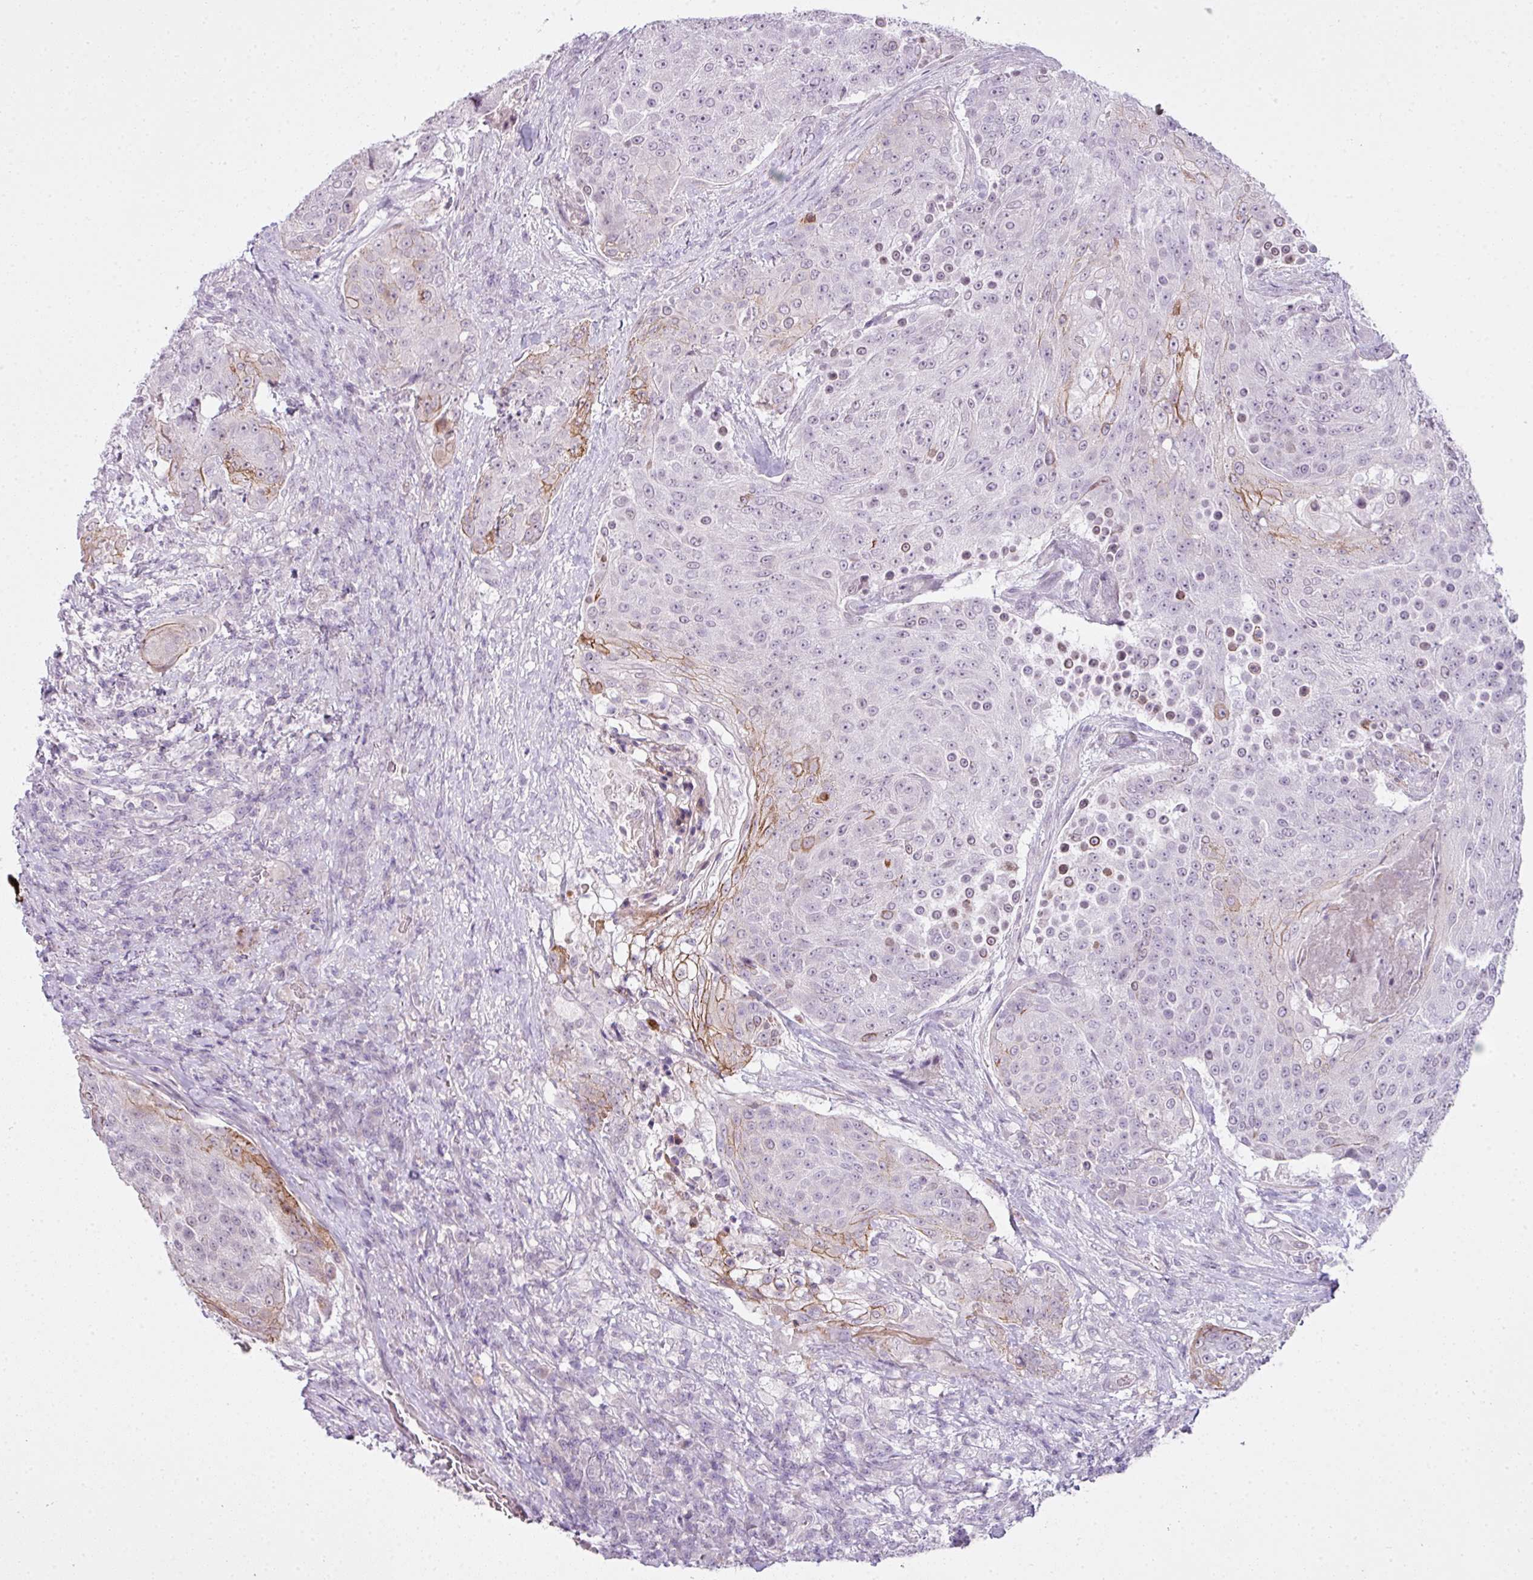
{"staining": {"intensity": "moderate", "quantity": "<25%", "location": "cytoplasmic/membranous"}, "tissue": "urothelial cancer", "cell_type": "Tumor cells", "image_type": "cancer", "snomed": [{"axis": "morphology", "description": "Urothelial carcinoma, High grade"}, {"axis": "topography", "description": "Urinary bladder"}], "caption": "Tumor cells demonstrate low levels of moderate cytoplasmic/membranous staining in about <25% of cells in urothelial carcinoma (high-grade).", "gene": "ZNF688", "patient": {"sex": "female", "age": 63}}